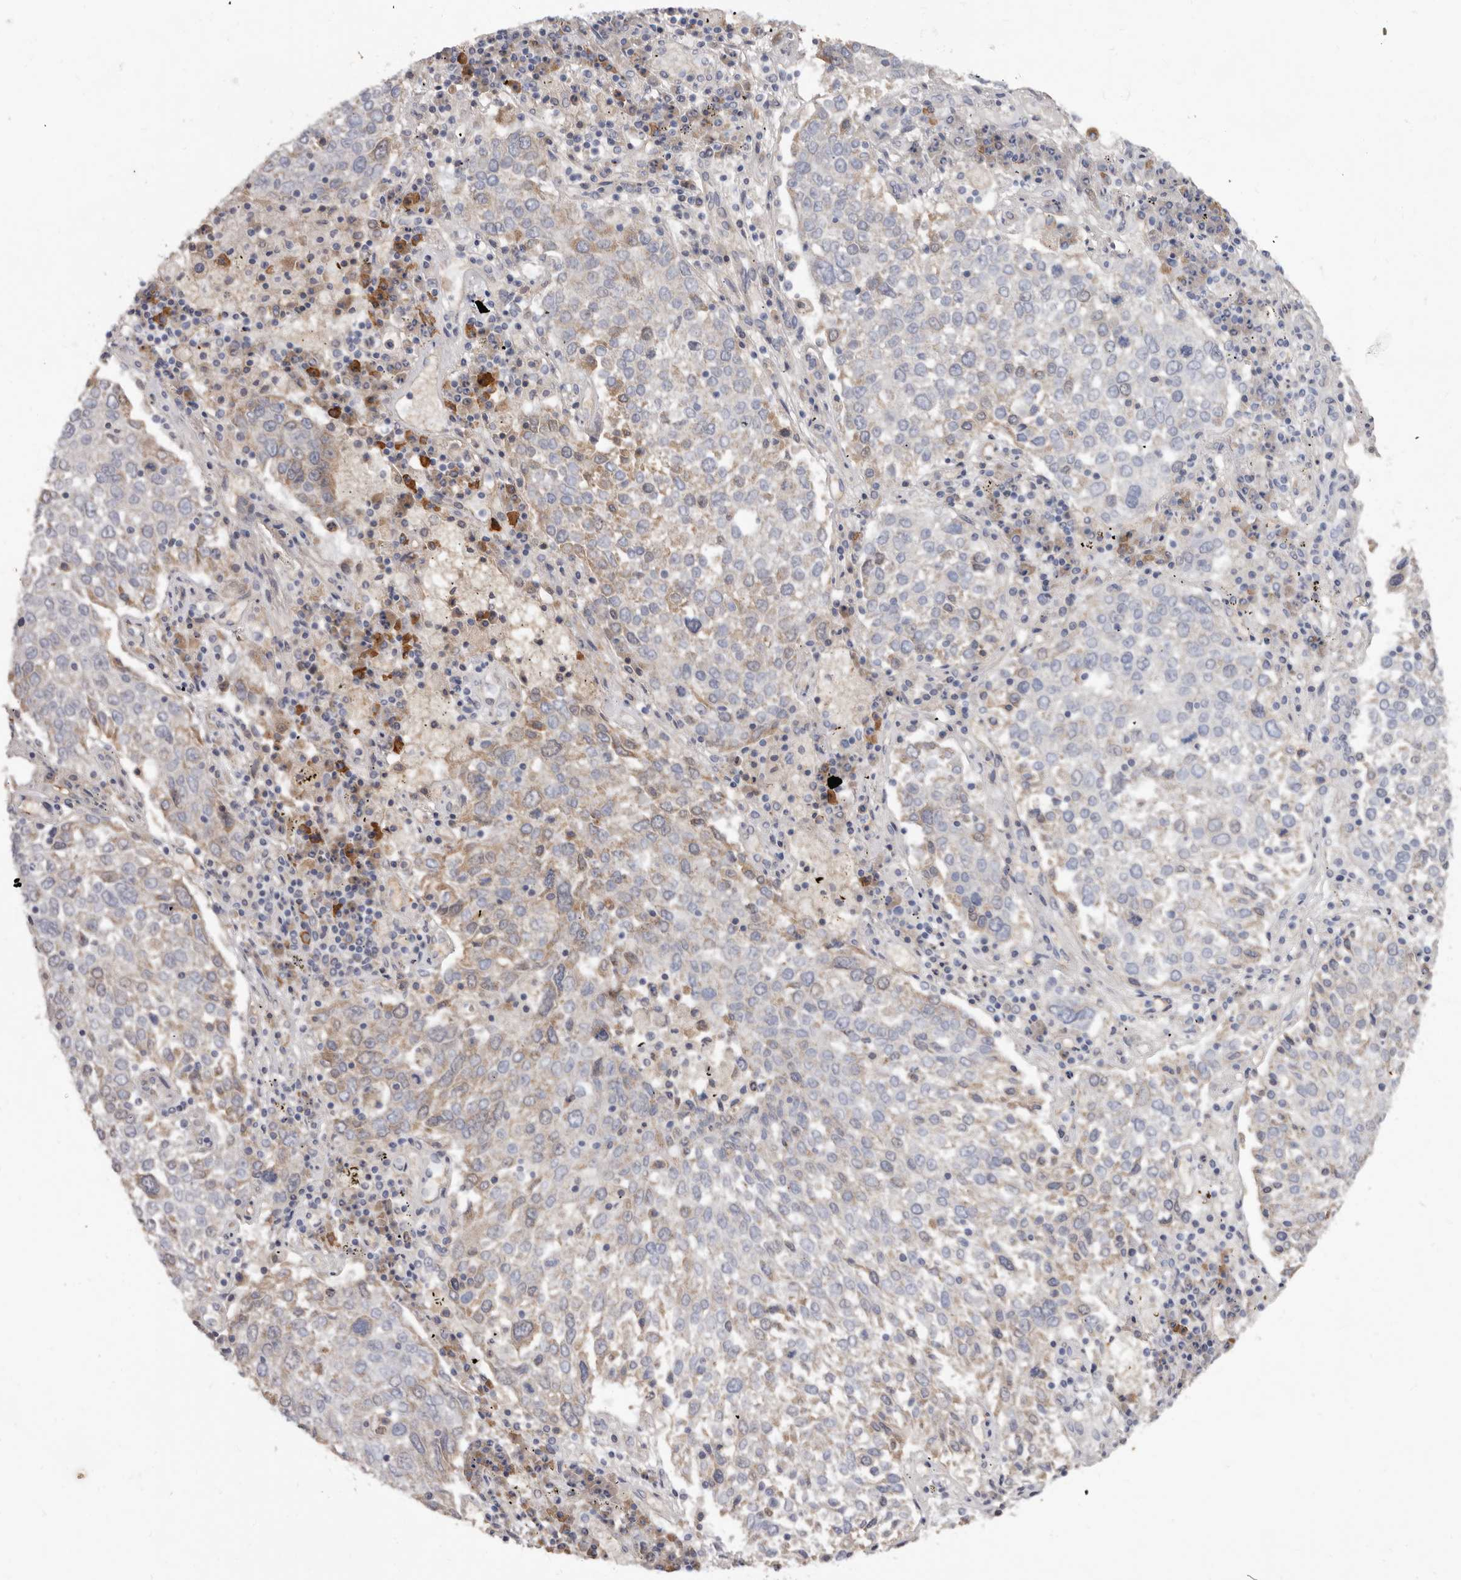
{"staining": {"intensity": "weak", "quantity": "<25%", "location": "cytoplasmic/membranous"}, "tissue": "lung cancer", "cell_type": "Tumor cells", "image_type": "cancer", "snomed": [{"axis": "morphology", "description": "Squamous cell carcinoma, NOS"}, {"axis": "topography", "description": "Lung"}], "caption": "High magnification brightfield microscopy of lung squamous cell carcinoma stained with DAB (3,3'-diaminobenzidine) (brown) and counterstained with hematoxylin (blue): tumor cells show no significant positivity.", "gene": "SPTA1", "patient": {"sex": "male", "age": 65}}